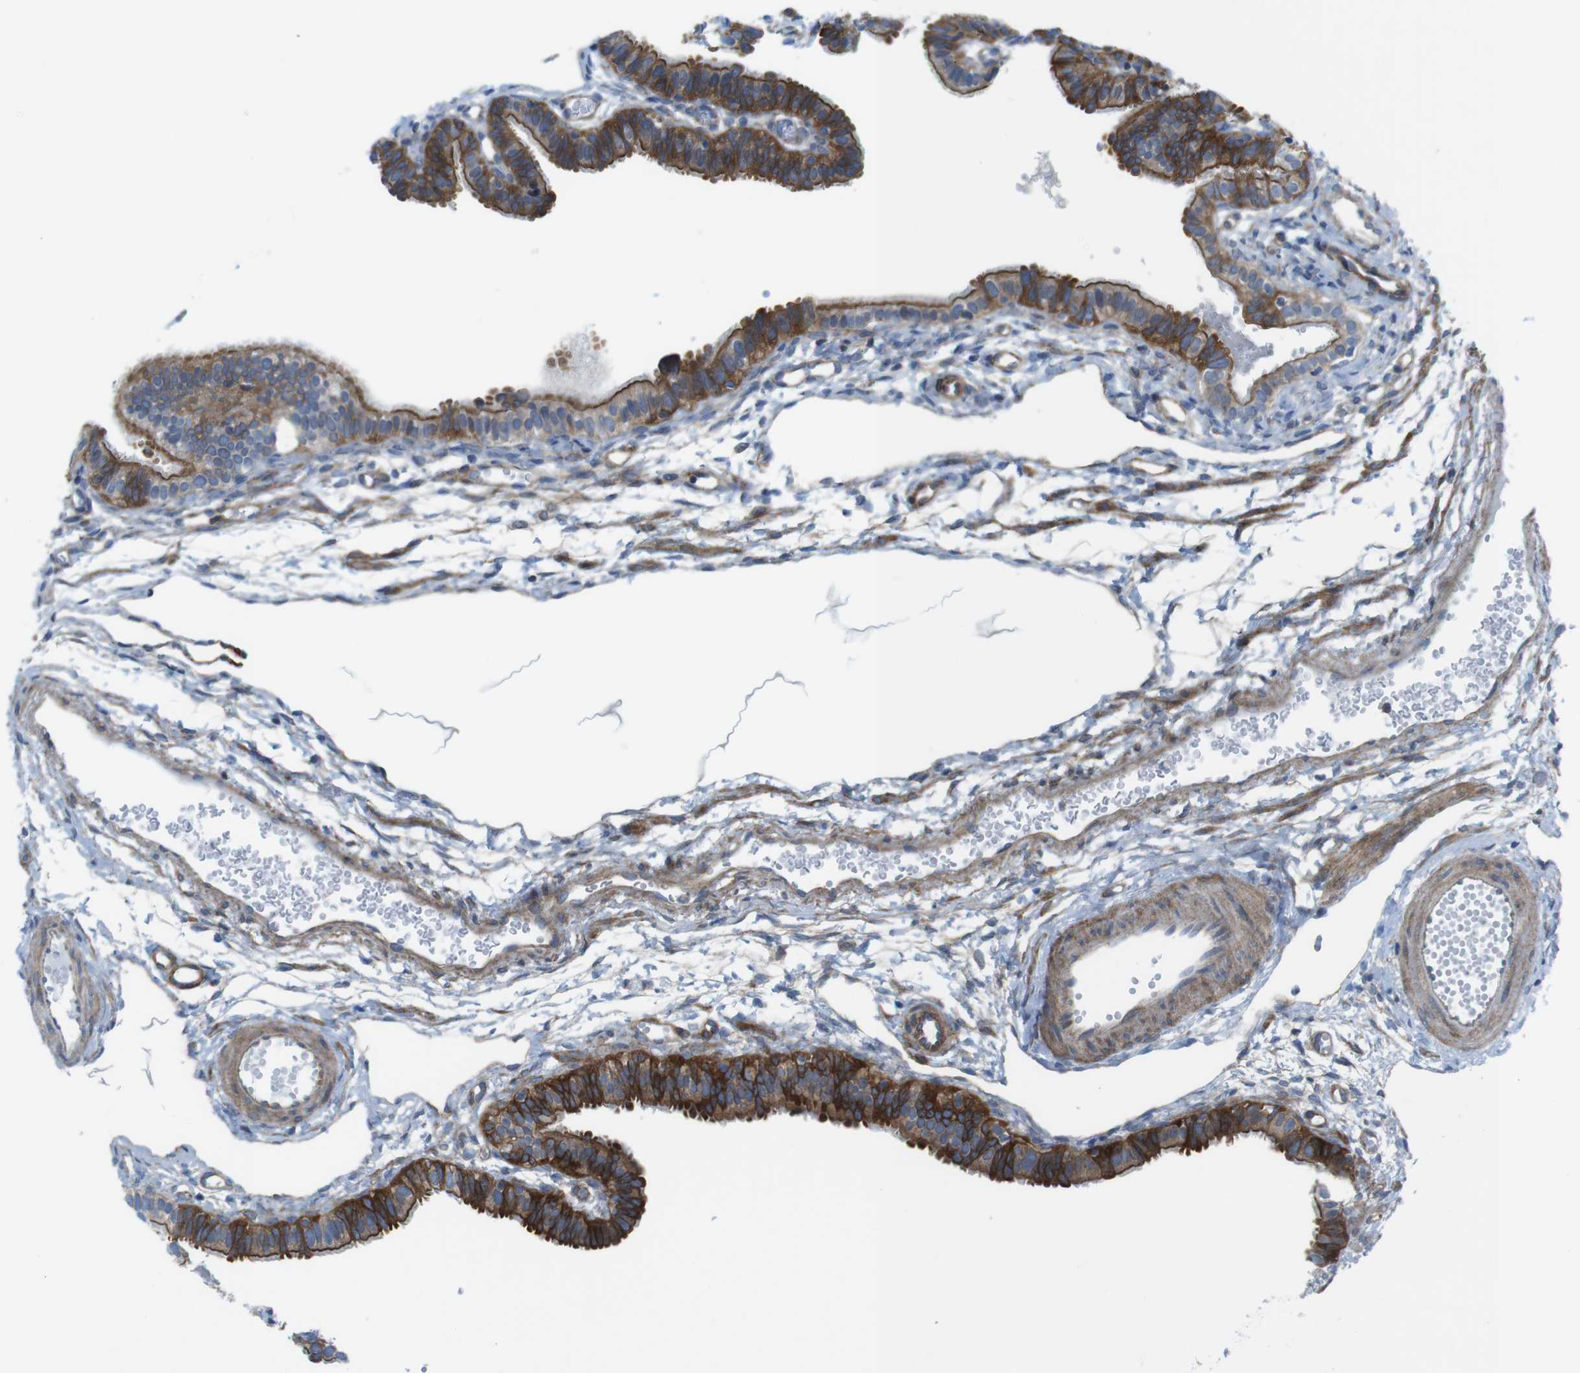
{"staining": {"intensity": "strong", "quantity": ">75%", "location": "cytoplasmic/membranous"}, "tissue": "fallopian tube", "cell_type": "Glandular cells", "image_type": "normal", "snomed": [{"axis": "morphology", "description": "Normal tissue, NOS"}, {"axis": "topography", "description": "Fallopian tube"}, {"axis": "topography", "description": "Placenta"}], "caption": "Protein expression analysis of unremarkable human fallopian tube reveals strong cytoplasmic/membranous expression in approximately >75% of glandular cells.", "gene": "DIAPH2", "patient": {"sex": "female", "age": 34}}